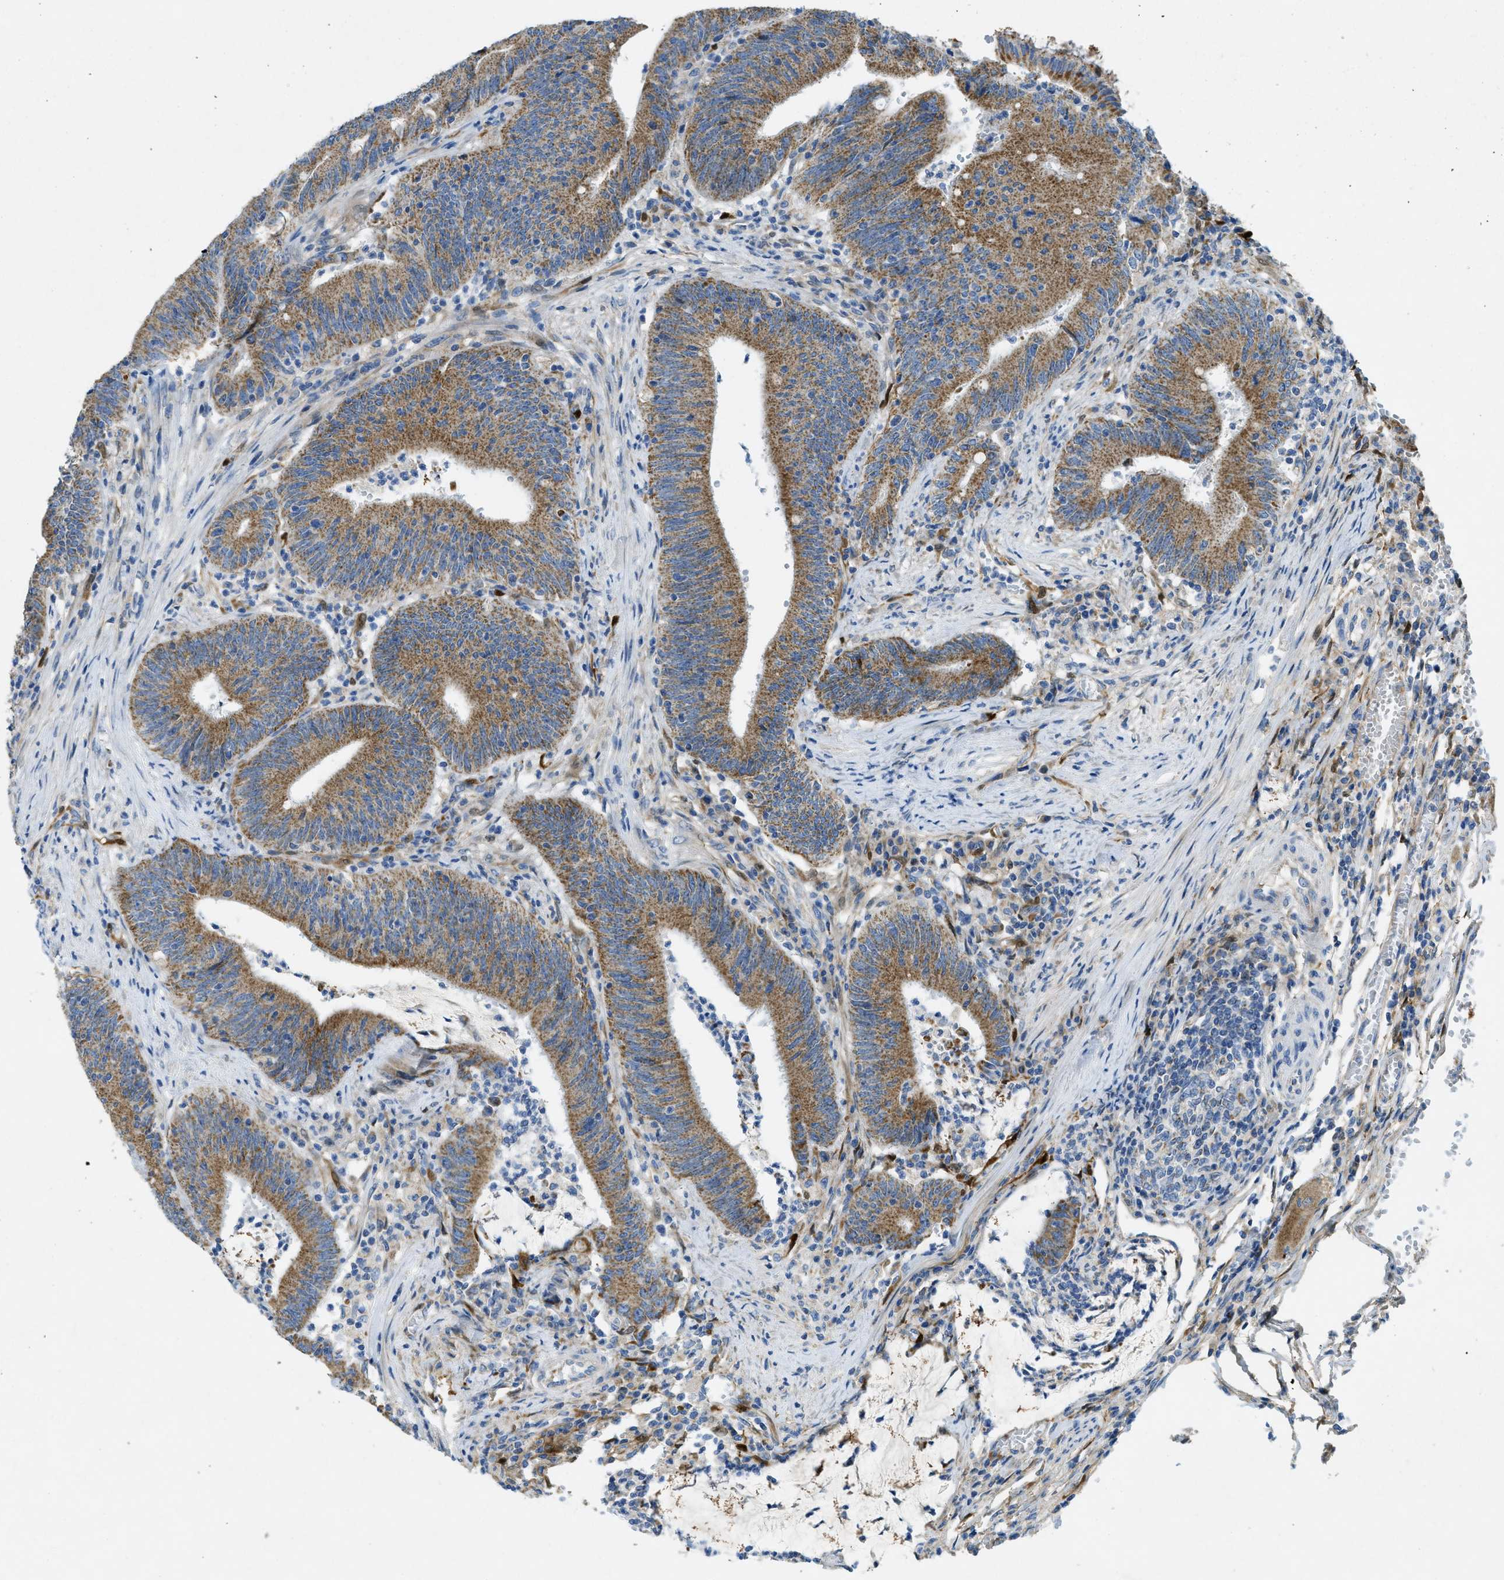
{"staining": {"intensity": "moderate", "quantity": ">75%", "location": "cytoplasmic/membranous"}, "tissue": "colorectal cancer", "cell_type": "Tumor cells", "image_type": "cancer", "snomed": [{"axis": "morphology", "description": "Normal tissue, NOS"}, {"axis": "morphology", "description": "Adenocarcinoma, NOS"}, {"axis": "topography", "description": "Rectum"}], "caption": "Colorectal cancer stained with DAB (3,3'-diaminobenzidine) immunohistochemistry shows medium levels of moderate cytoplasmic/membranous staining in about >75% of tumor cells. (Stains: DAB in brown, nuclei in blue, Microscopy: brightfield microscopy at high magnification).", "gene": "CYGB", "patient": {"sex": "female", "age": 66}}